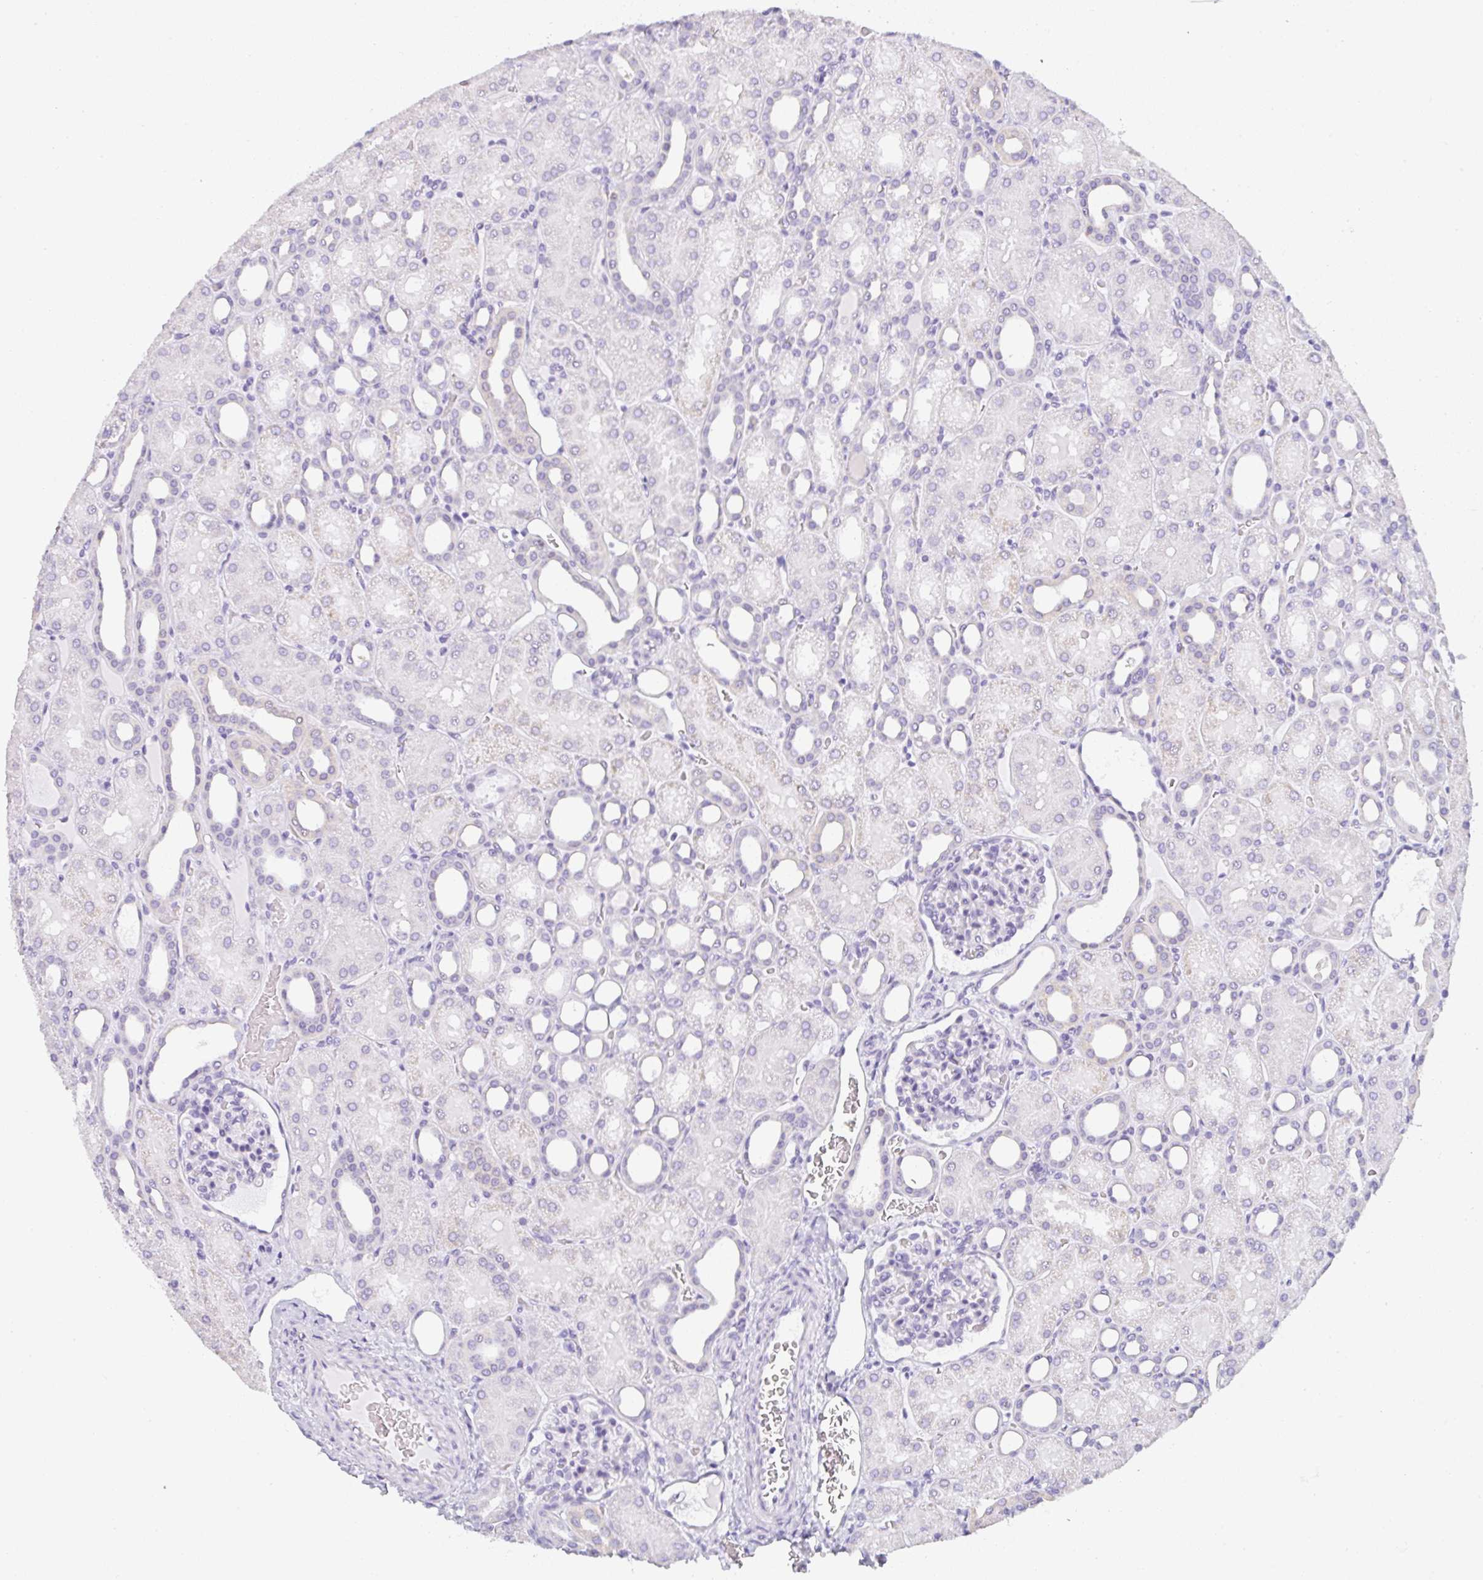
{"staining": {"intensity": "negative", "quantity": "none", "location": "none"}, "tissue": "kidney", "cell_type": "Cells in glomeruli", "image_type": "normal", "snomed": [{"axis": "morphology", "description": "Normal tissue, NOS"}, {"axis": "topography", "description": "Kidney"}], "caption": "Immunohistochemistry of benign human kidney demonstrates no staining in cells in glomeruli. The staining is performed using DAB brown chromogen with nuclei counter-stained in using hematoxylin.", "gene": "LPAR4", "patient": {"sex": "male", "age": 2}}